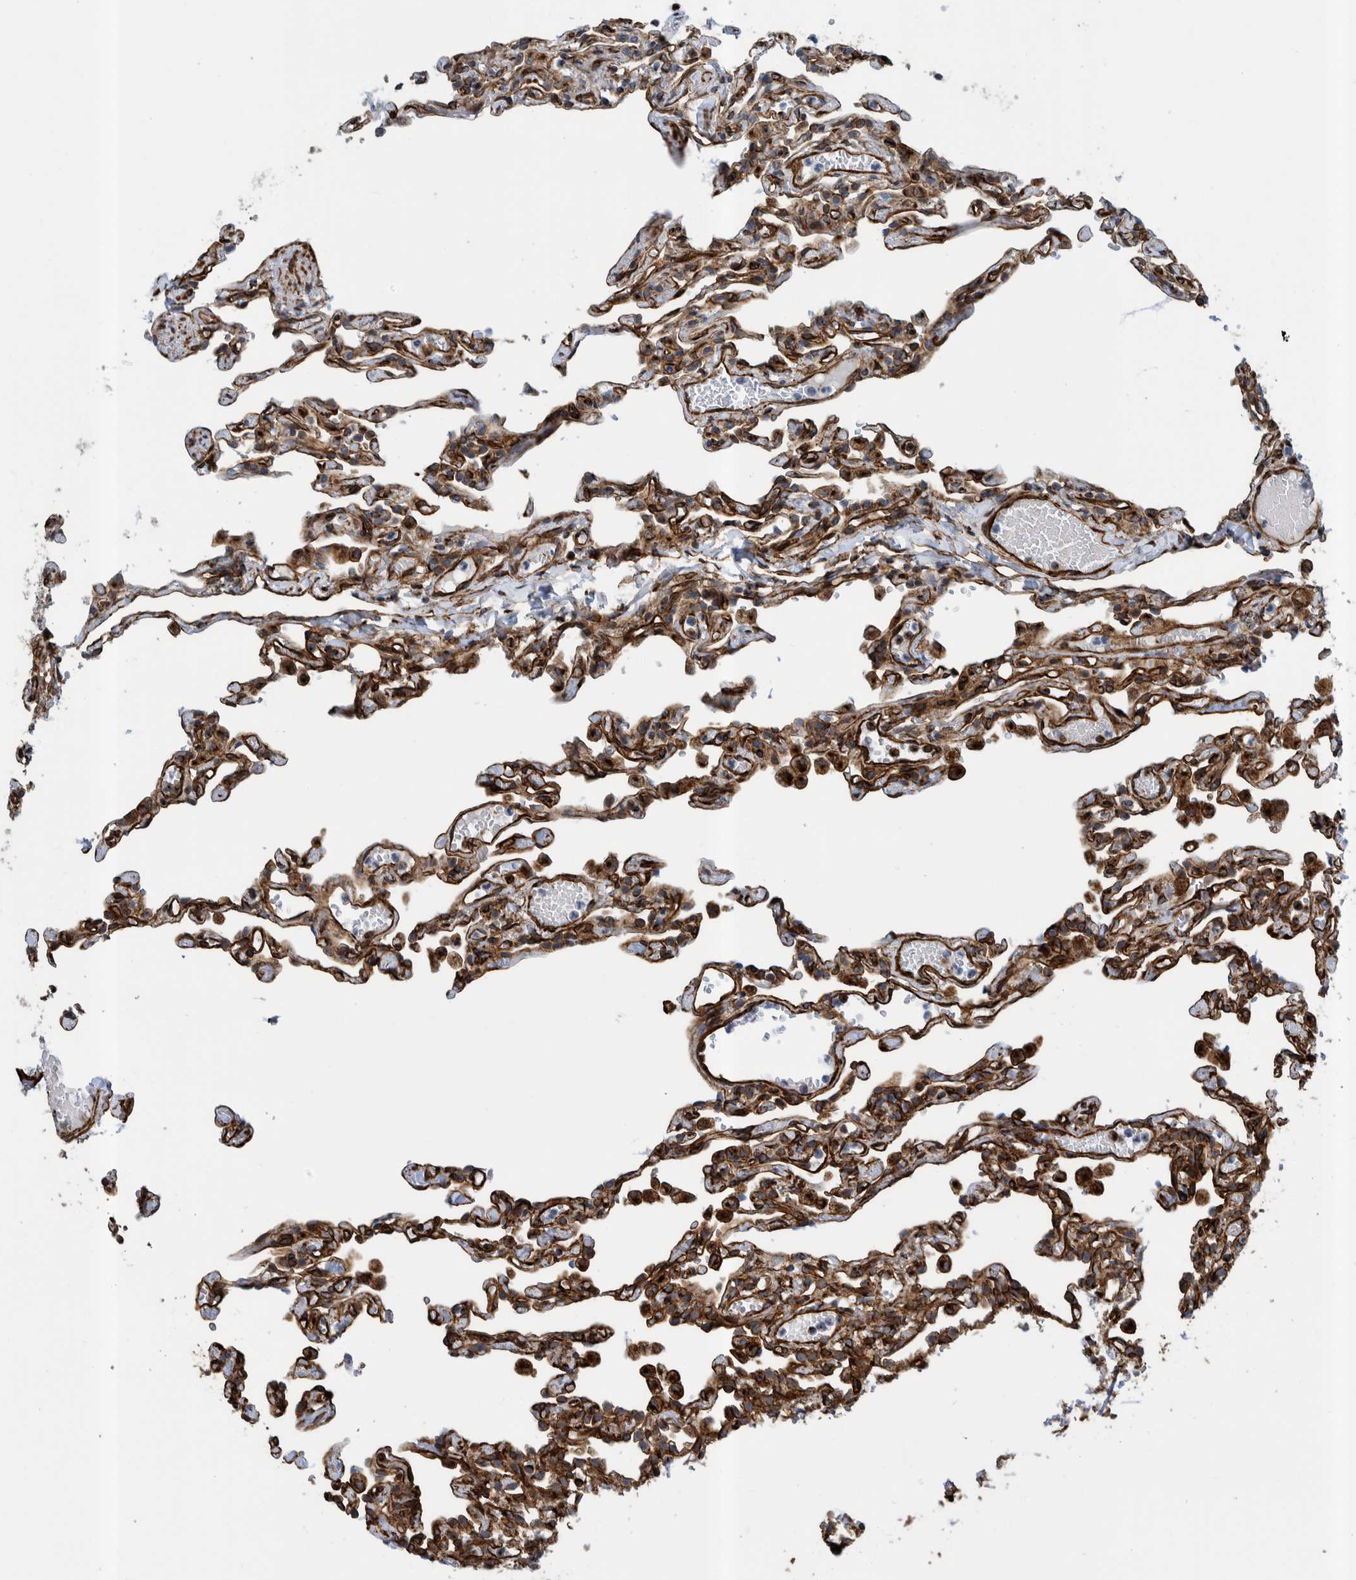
{"staining": {"intensity": "moderate", "quantity": "25%-75%", "location": "cytoplasmic/membranous"}, "tissue": "lung", "cell_type": "Alveolar cells", "image_type": "normal", "snomed": [{"axis": "morphology", "description": "Normal tissue, NOS"}, {"axis": "topography", "description": "Lung"}], "caption": "Immunohistochemical staining of normal human lung shows medium levels of moderate cytoplasmic/membranous staining in approximately 25%-75% of alveolar cells. (DAB (3,3'-diaminobenzidine) IHC, brown staining for protein, blue staining for nuclei).", "gene": "CCDC57", "patient": {"sex": "male", "age": 21}}